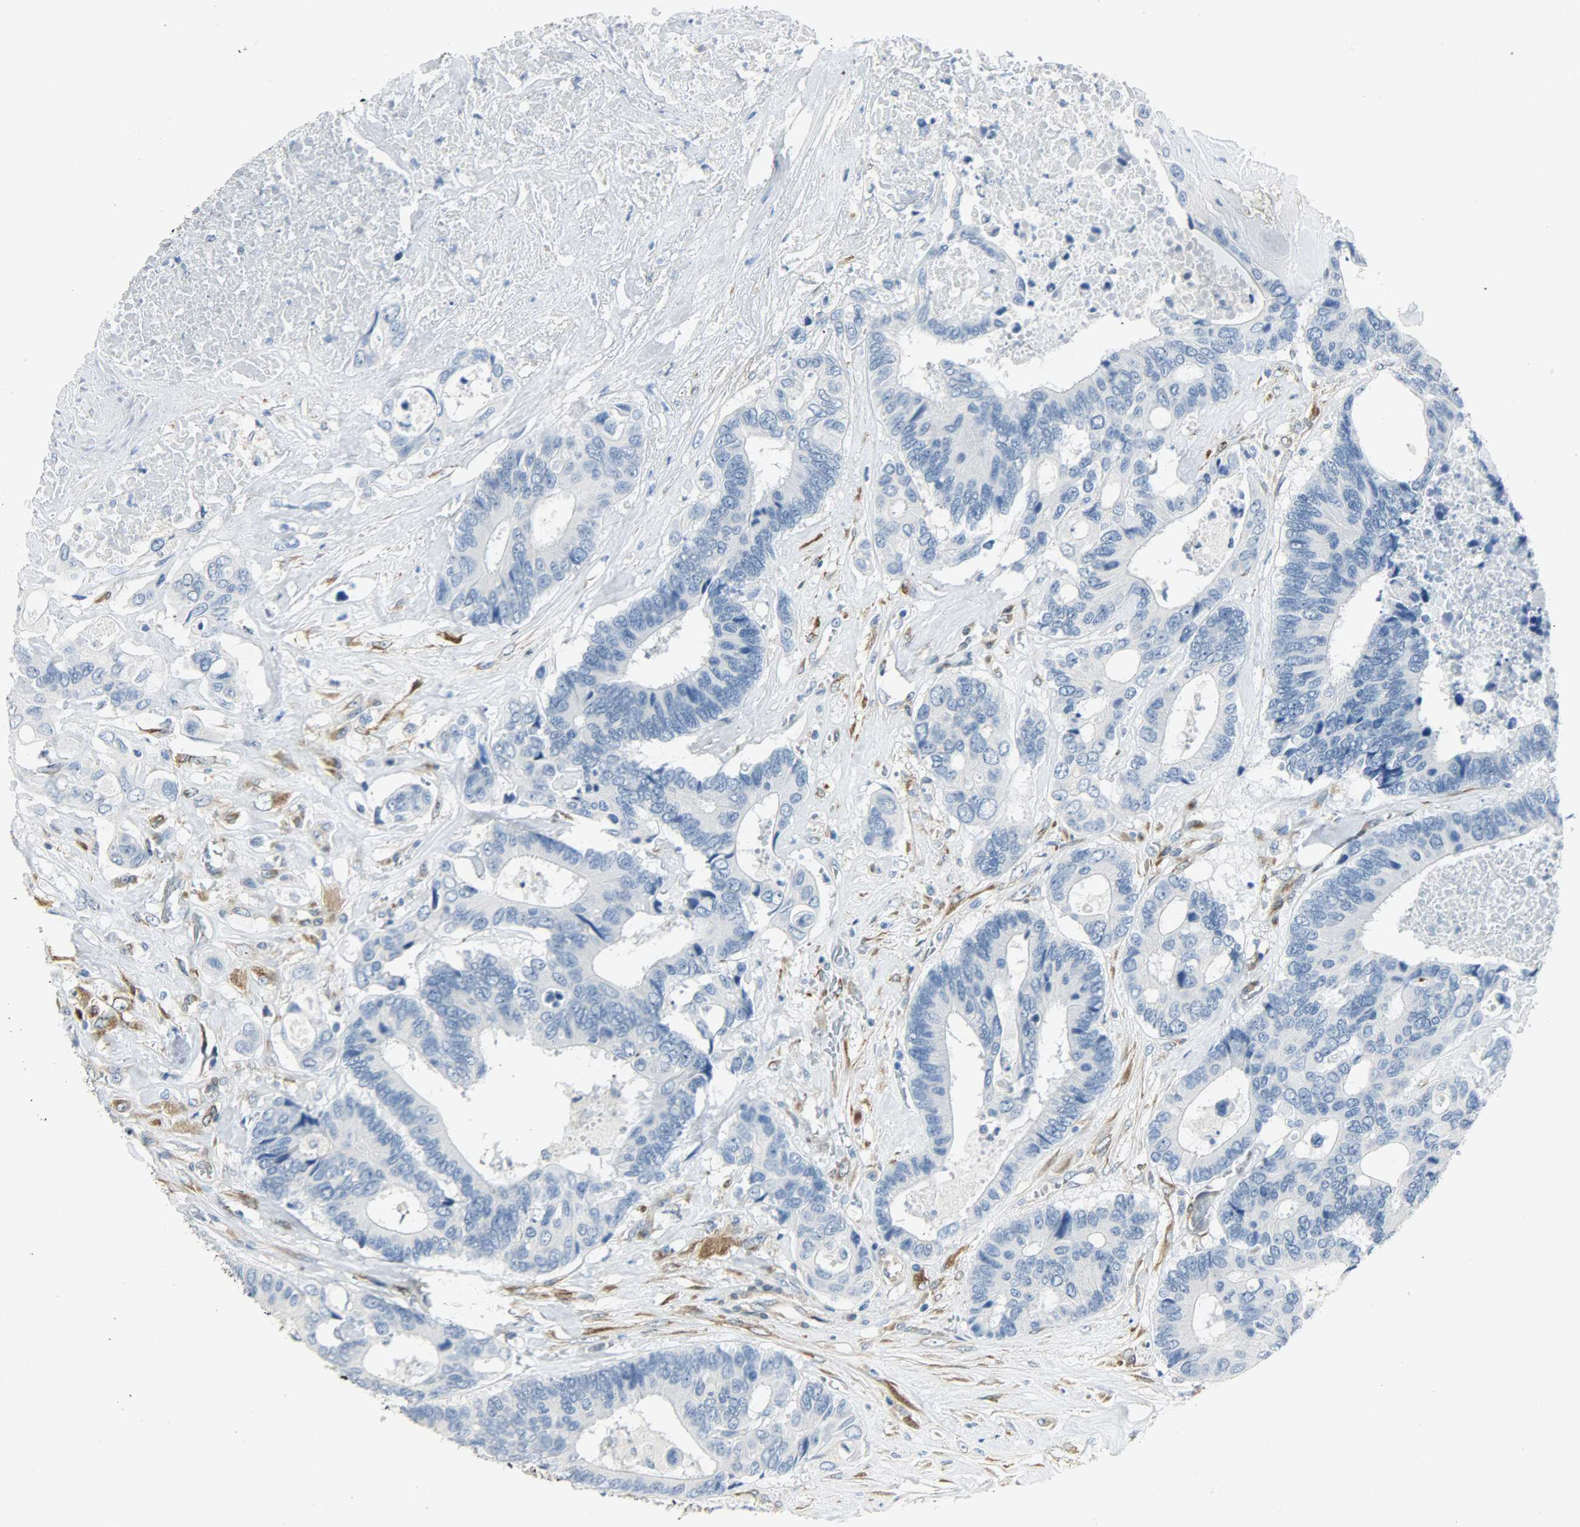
{"staining": {"intensity": "negative", "quantity": "none", "location": "none"}, "tissue": "colorectal cancer", "cell_type": "Tumor cells", "image_type": "cancer", "snomed": [{"axis": "morphology", "description": "Adenocarcinoma, NOS"}, {"axis": "topography", "description": "Rectum"}], "caption": "High magnification brightfield microscopy of adenocarcinoma (colorectal) stained with DAB (brown) and counterstained with hematoxylin (blue): tumor cells show no significant staining. Nuclei are stained in blue.", "gene": "PKD2", "patient": {"sex": "male", "age": 55}}